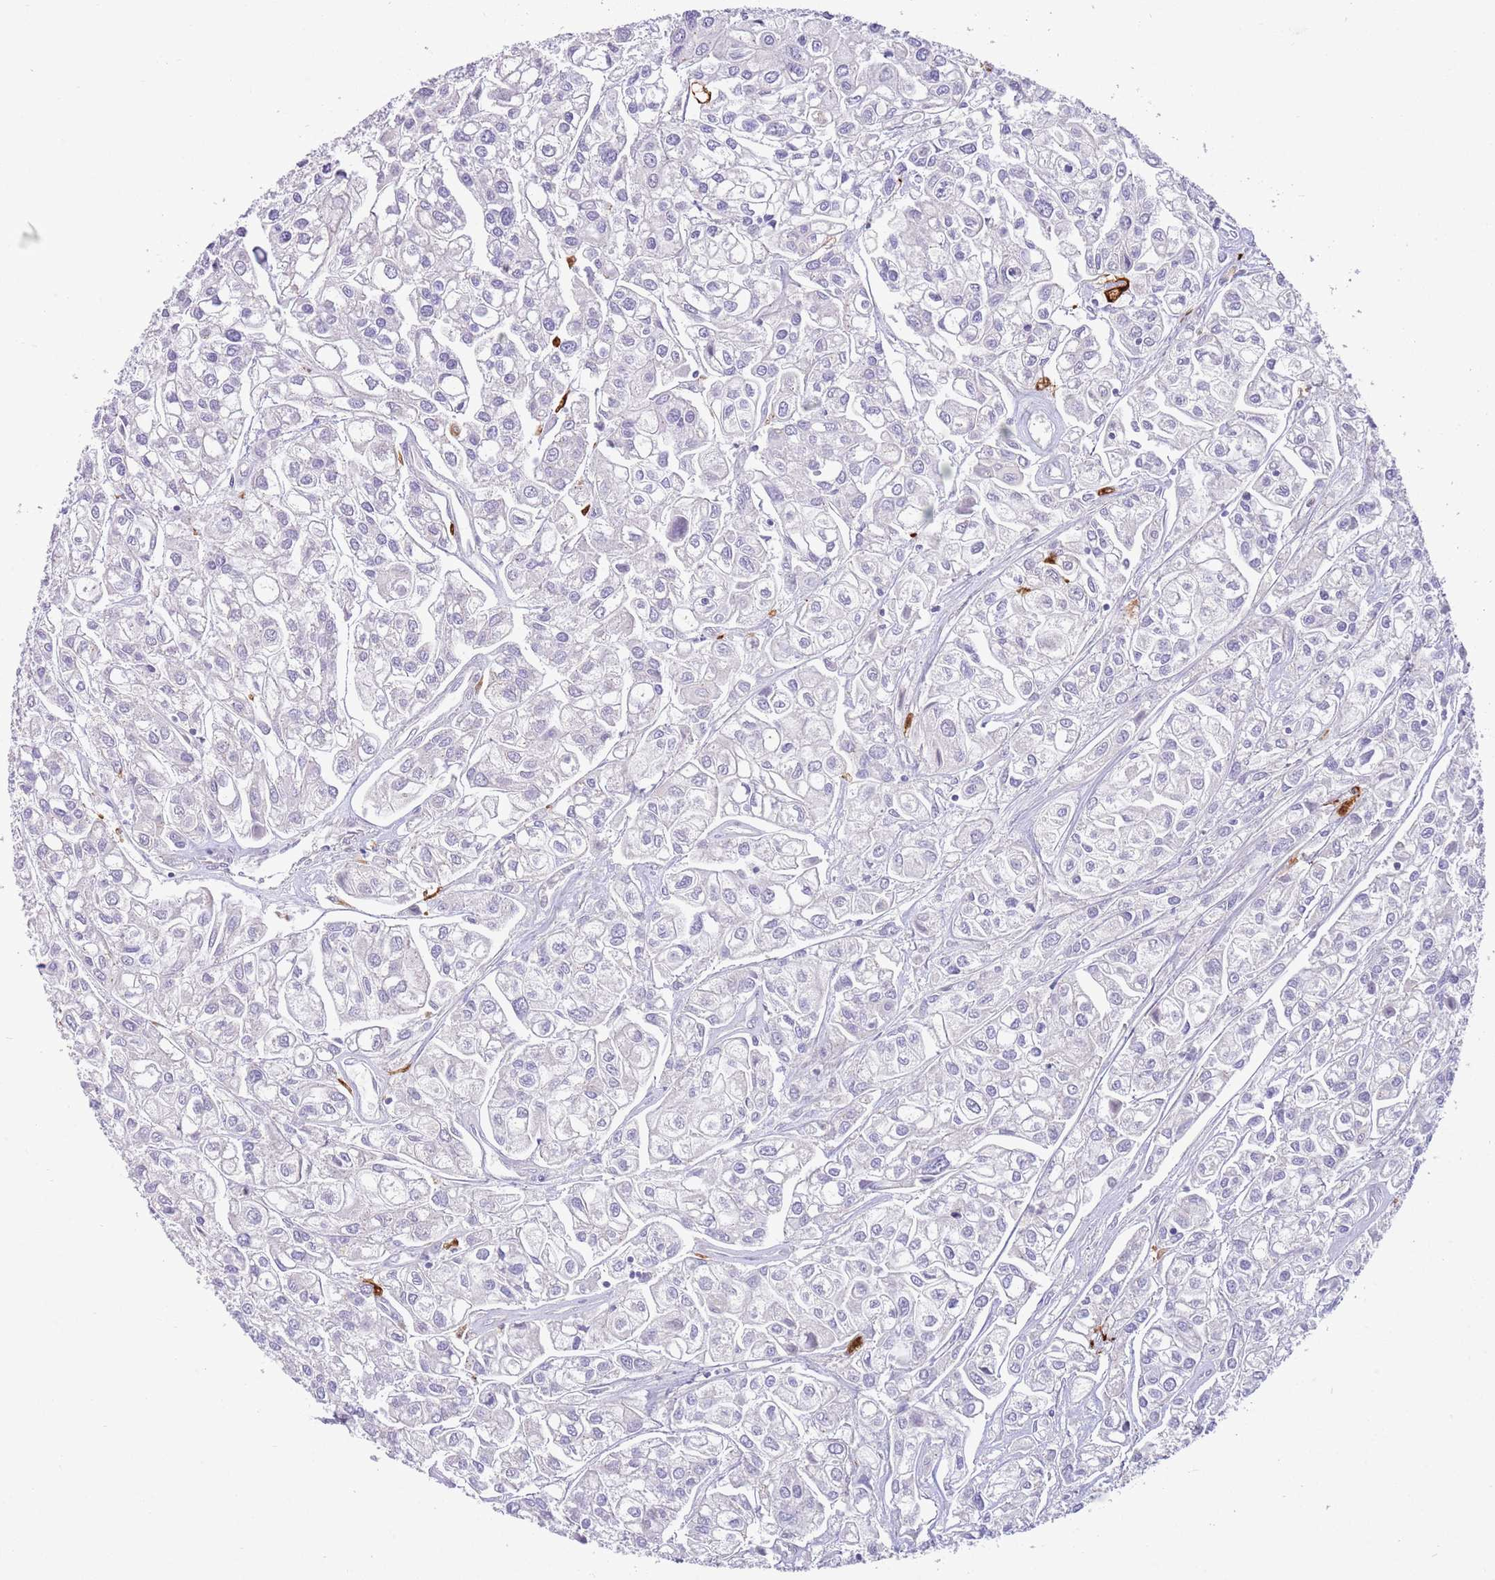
{"staining": {"intensity": "negative", "quantity": "none", "location": "none"}, "tissue": "urothelial cancer", "cell_type": "Tumor cells", "image_type": "cancer", "snomed": [{"axis": "morphology", "description": "Urothelial carcinoma, High grade"}, {"axis": "topography", "description": "Urinary bladder"}], "caption": "IHC of human high-grade urothelial carcinoma demonstrates no staining in tumor cells.", "gene": "SFTPA1", "patient": {"sex": "male", "age": 67}}